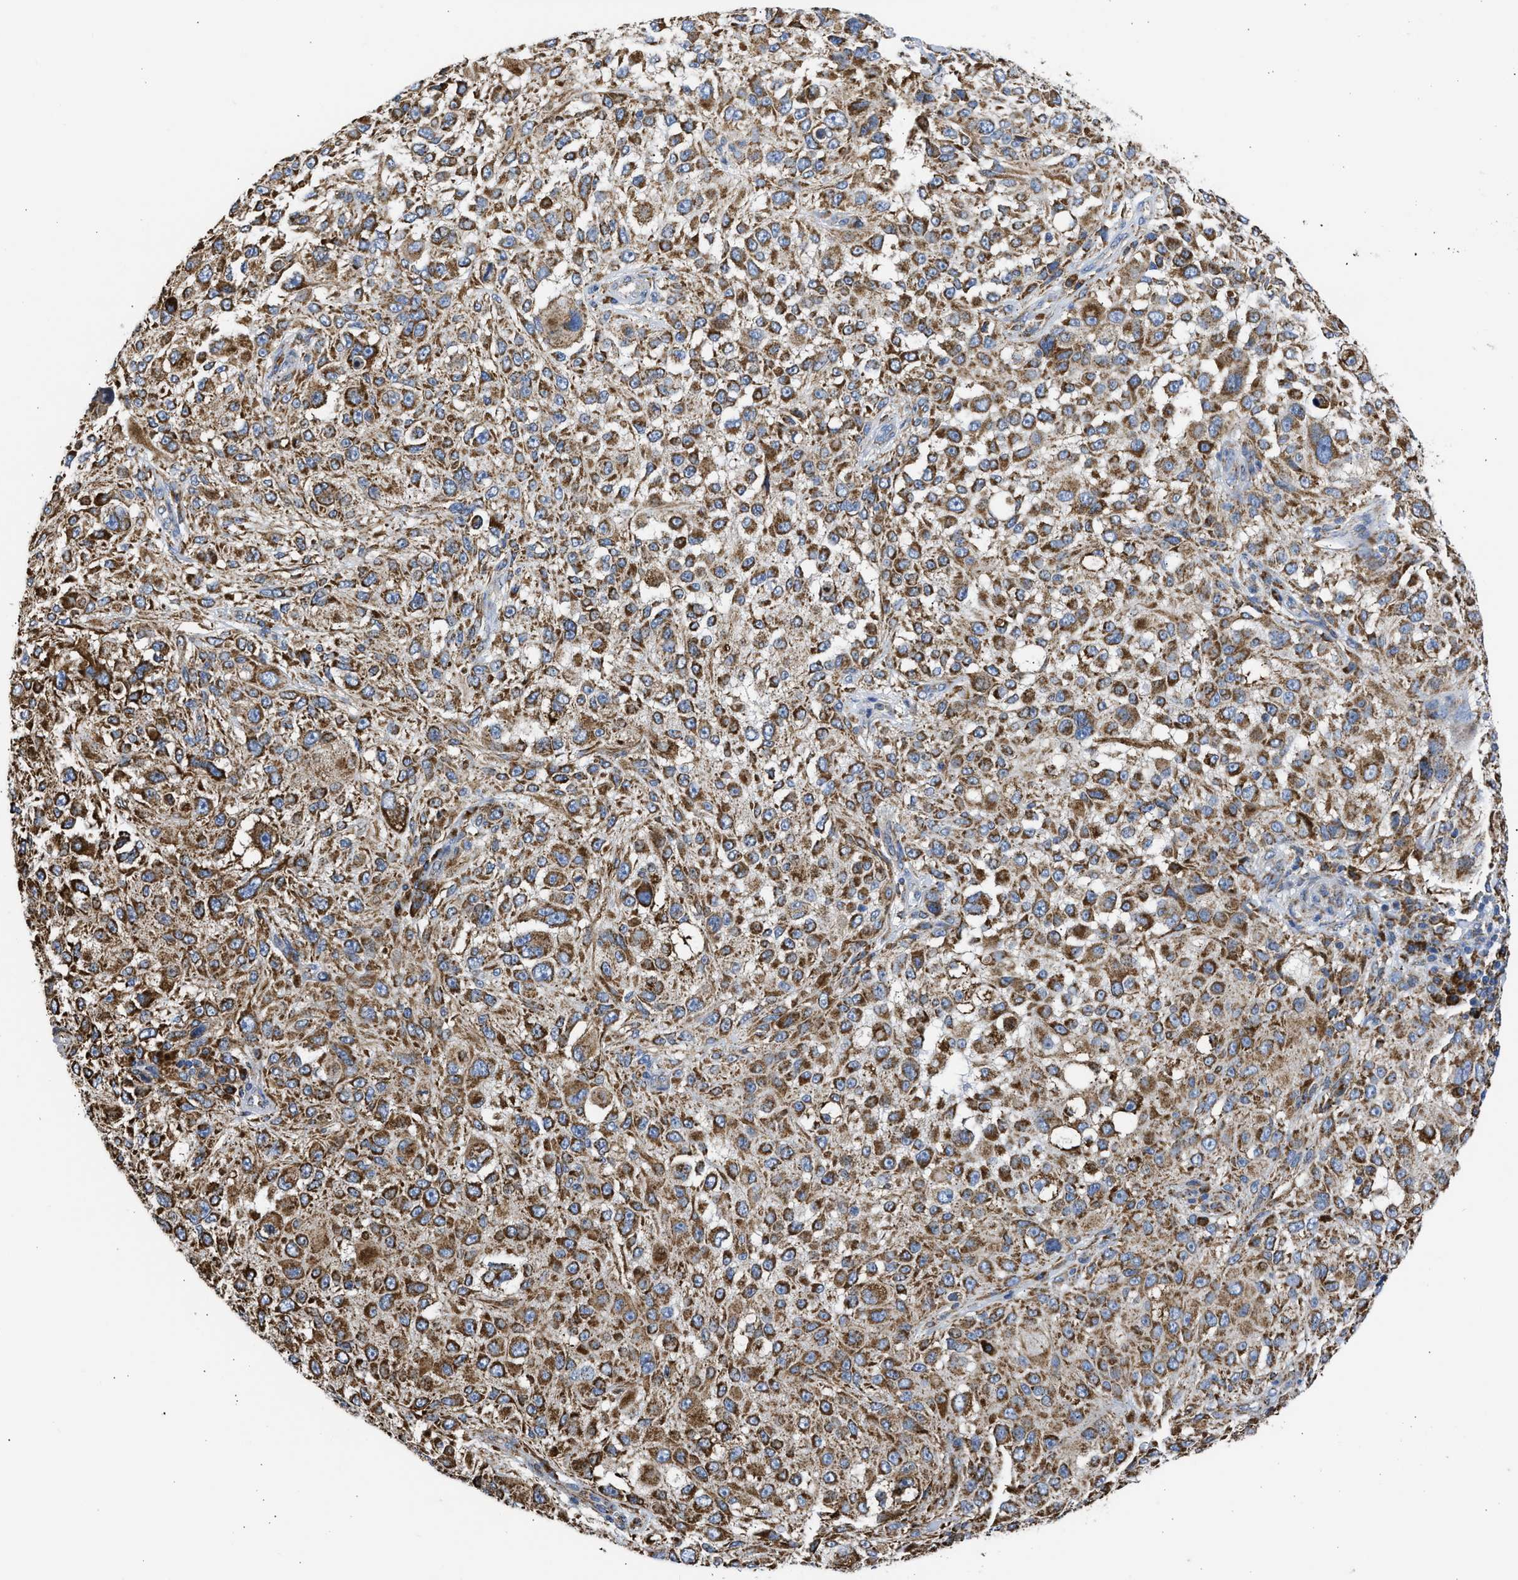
{"staining": {"intensity": "strong", "quantity": ">75%", "location": "cytoplasmic/membranous"}, "tissue": "melanoma", "cell_type": "Tumor cells", "image_type": "cancer", "snomed": [{"axis": "morphology", "description": "Necrosis, NOS"}, {"axis": "morphology", "description": "Malignant melanoma, NOS"}, {"axis": "topography", "description": "Skin"}], "caption": "There is high levels of strong cytoplasmic/membranous expression in tumor cells of malignant melanoma, as demonstrated by immunohistochemical staining (brown color).", "gene": "CYCS", "patient": {"sex": "female", "age": 87}}